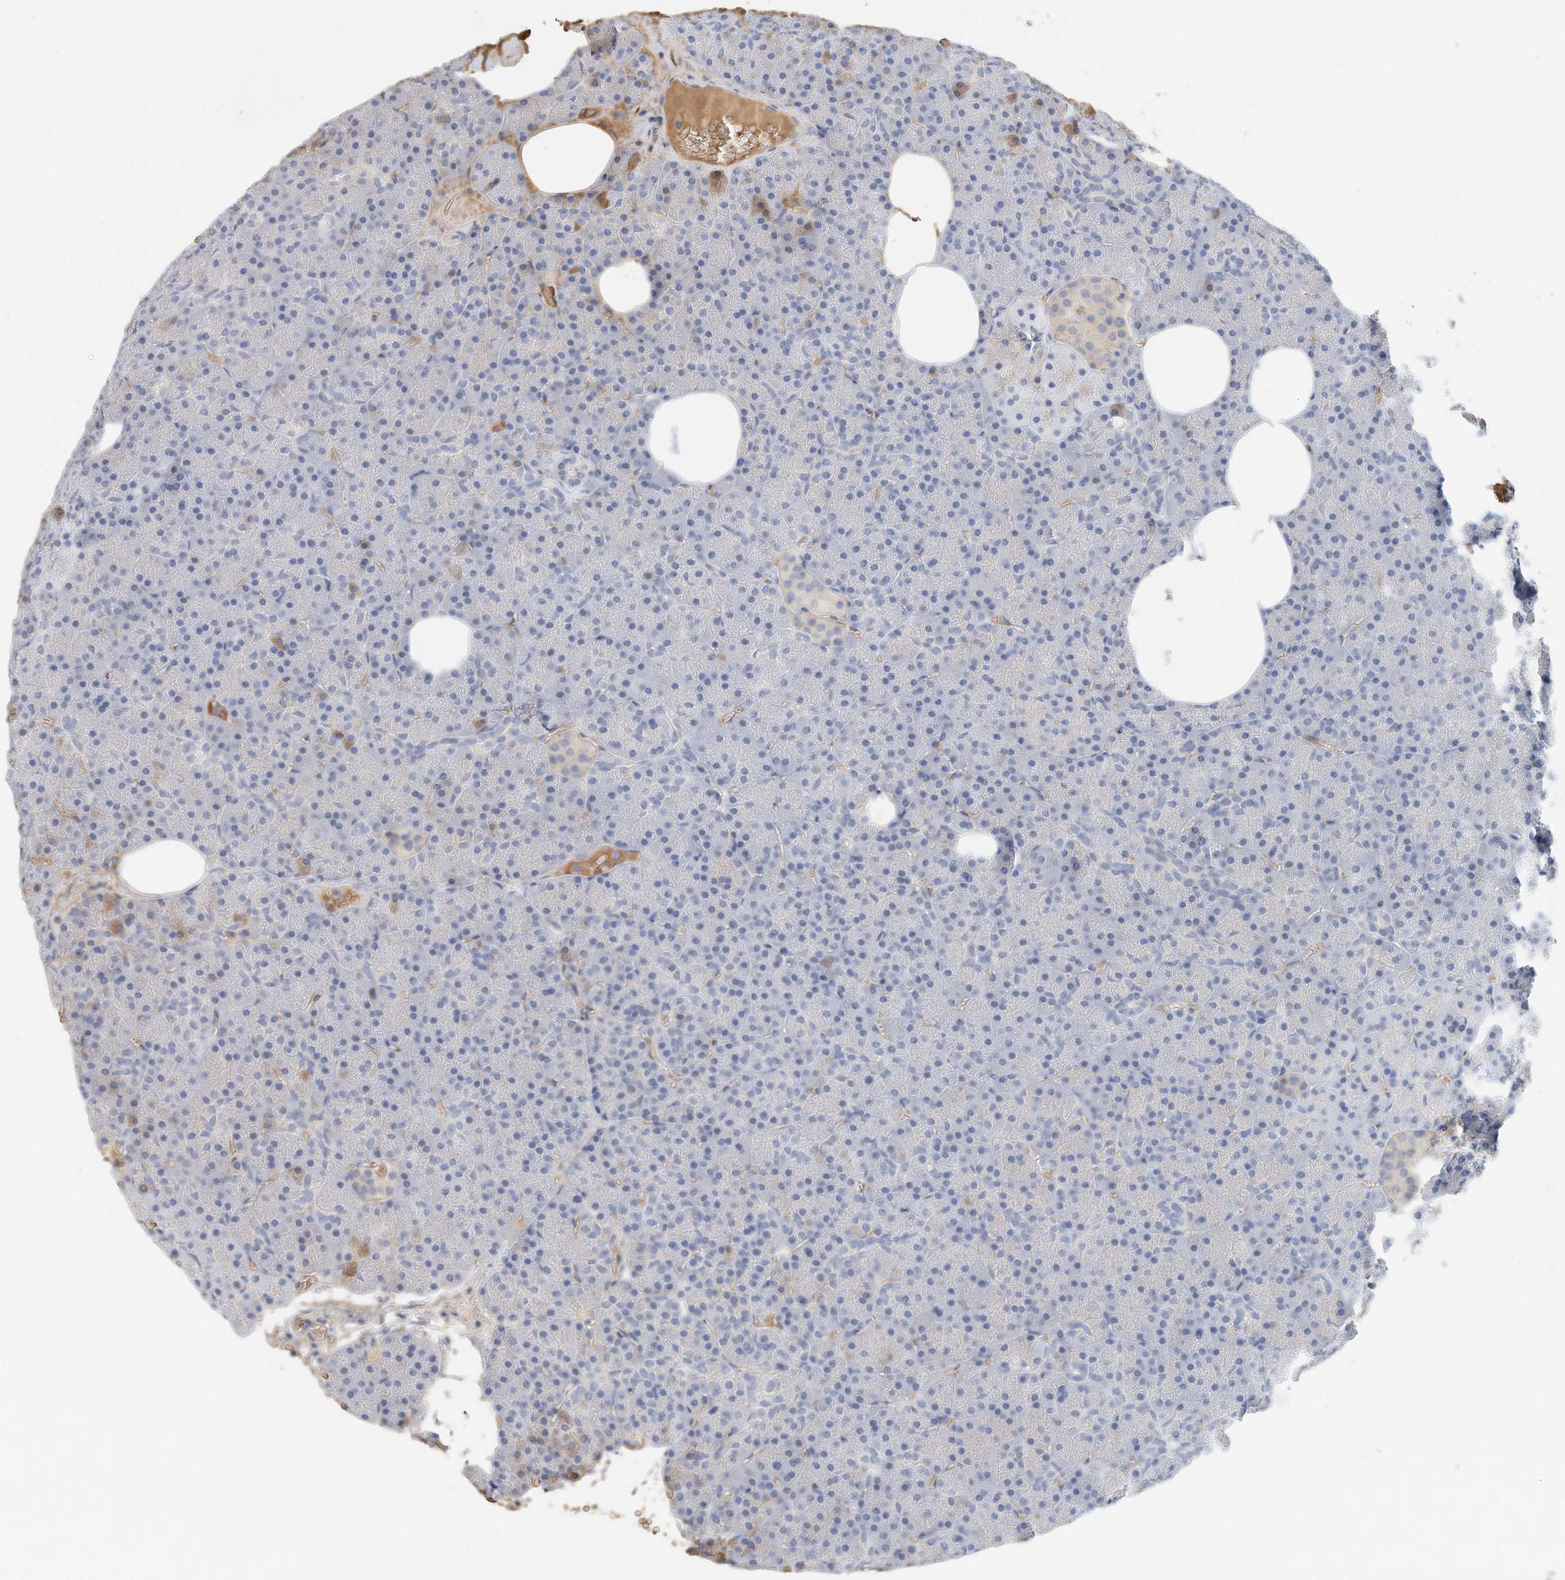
{"staining": {"intensity": "negative", "quantity": "none", "location": "none"}, "tissue": "pancreas", "cell_type": "Exocrine glandular cells", "image_type": "normal", "snomed": [{"axis": "morphology", "description": "Normal tissue, NOS"}, {"axis": "morphology", "description": "Carcinoid, malignant, NOS"}, {"axis": "topography", "description": "Pancreas"}], "caption": "Immunohistochemical staining of benign pancreas demonstrates no significant positivity in exocrine glandular cells. (Stains: DAB IHC with hematoxylin counter stain, Microscopy: brightfield microscopy at high magnification).", "gene": "RCAN3", "patient": {"sex": "female", "age": 35}}